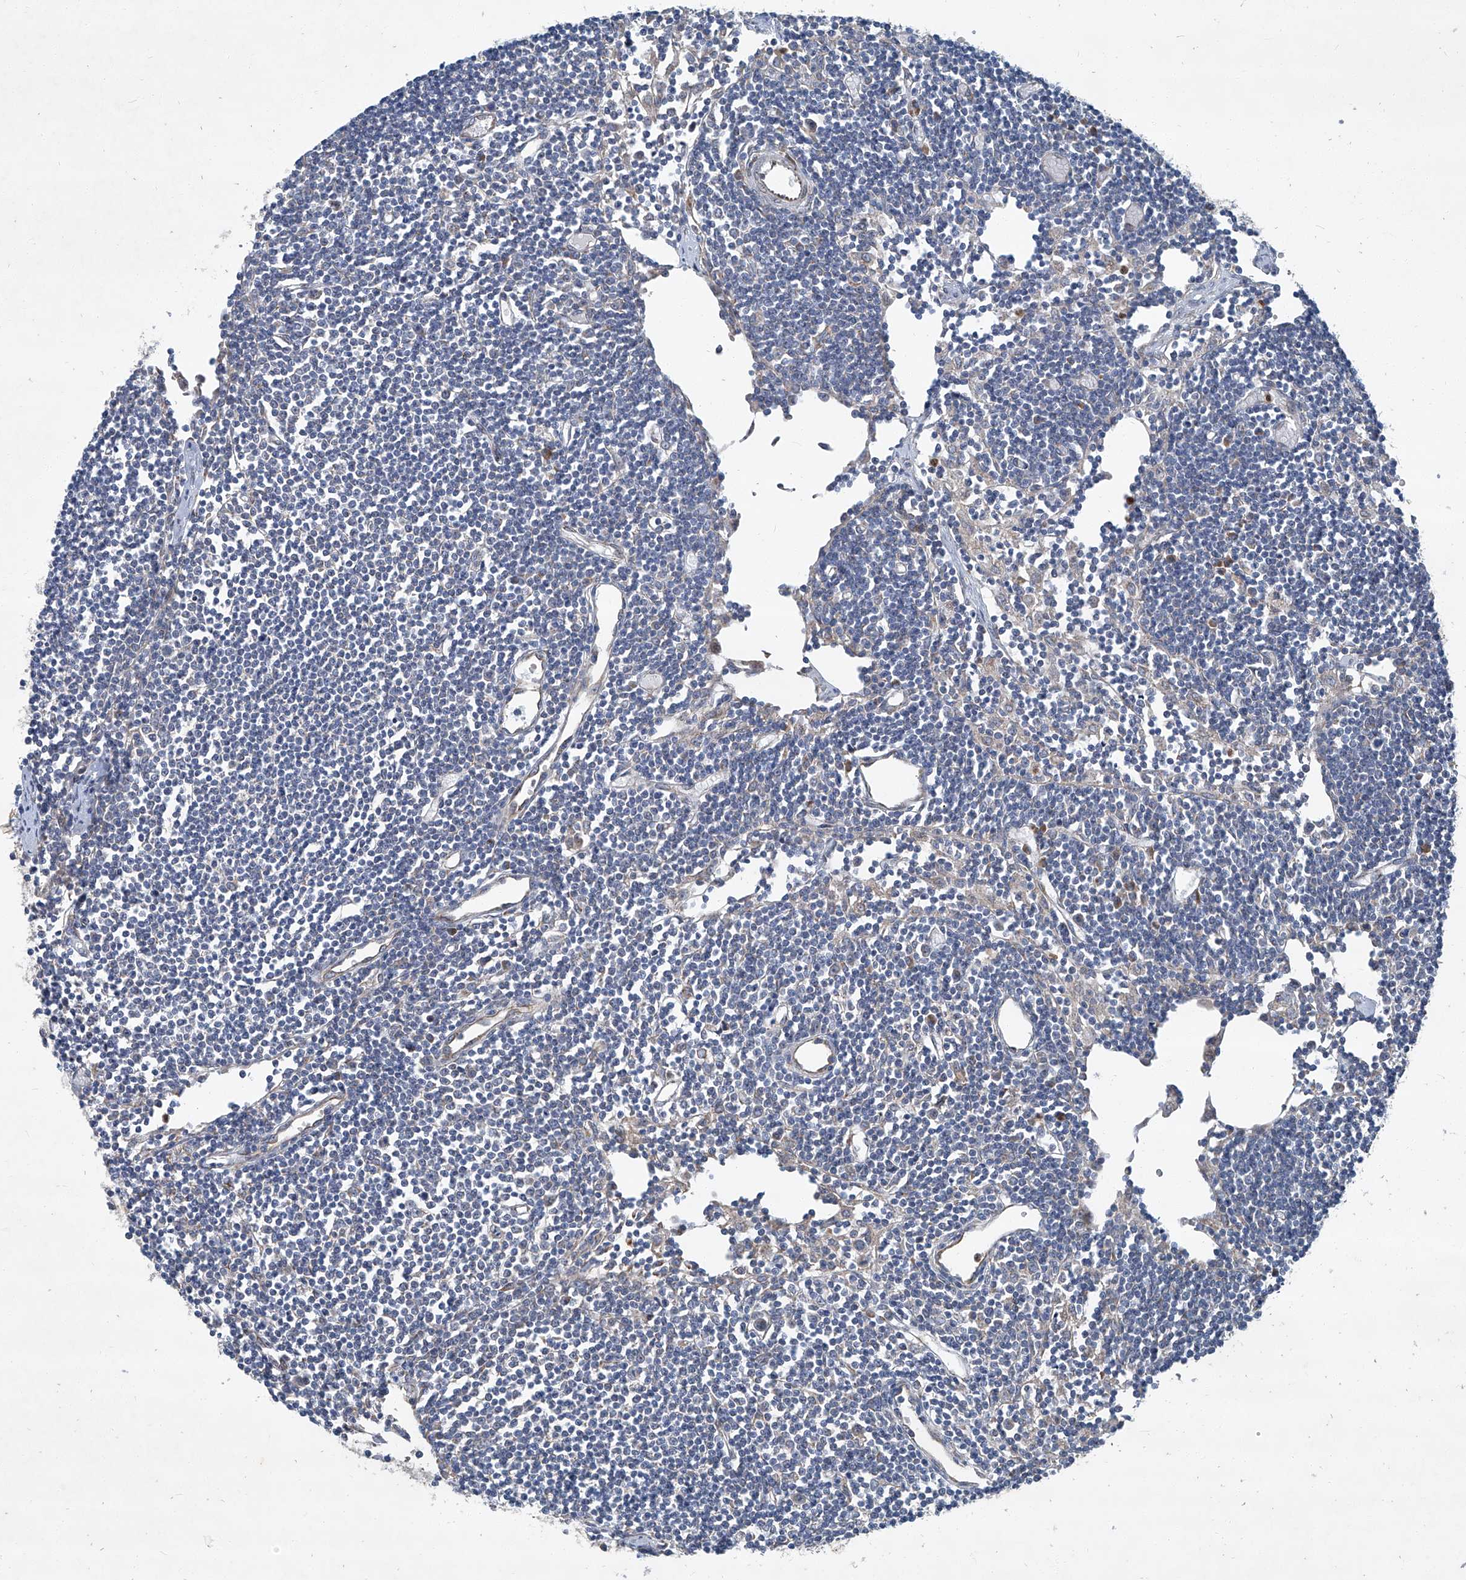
{"staining": {"intensity": "moderate", "quantity": "<25%", "location": "cytoplasmic/membranous"}, "tissue": "lymph node", "cell_type": "Germinal center cells", "image_type": "normal", "snomed": [{"axis": "morphology", "description": "Normal tissue, NOS"}, {"axis": "topography", "description": "Lymph node"}], "caption": "High-magnification brightfield microscopy of benign lymph node stained with DAB (3,3'-diaminobenzidine) (brown) and counterstained with hematoxylin (blue). germinal center cells exhibit moderate cytoplasmic/membranous staining is appreciated in approximately<25% of cells. (DAB IHC, brown staining for protein, blue staining for nuclei).", "gene": "GPR132", "patient": {"sex": "female", "age": 11}}